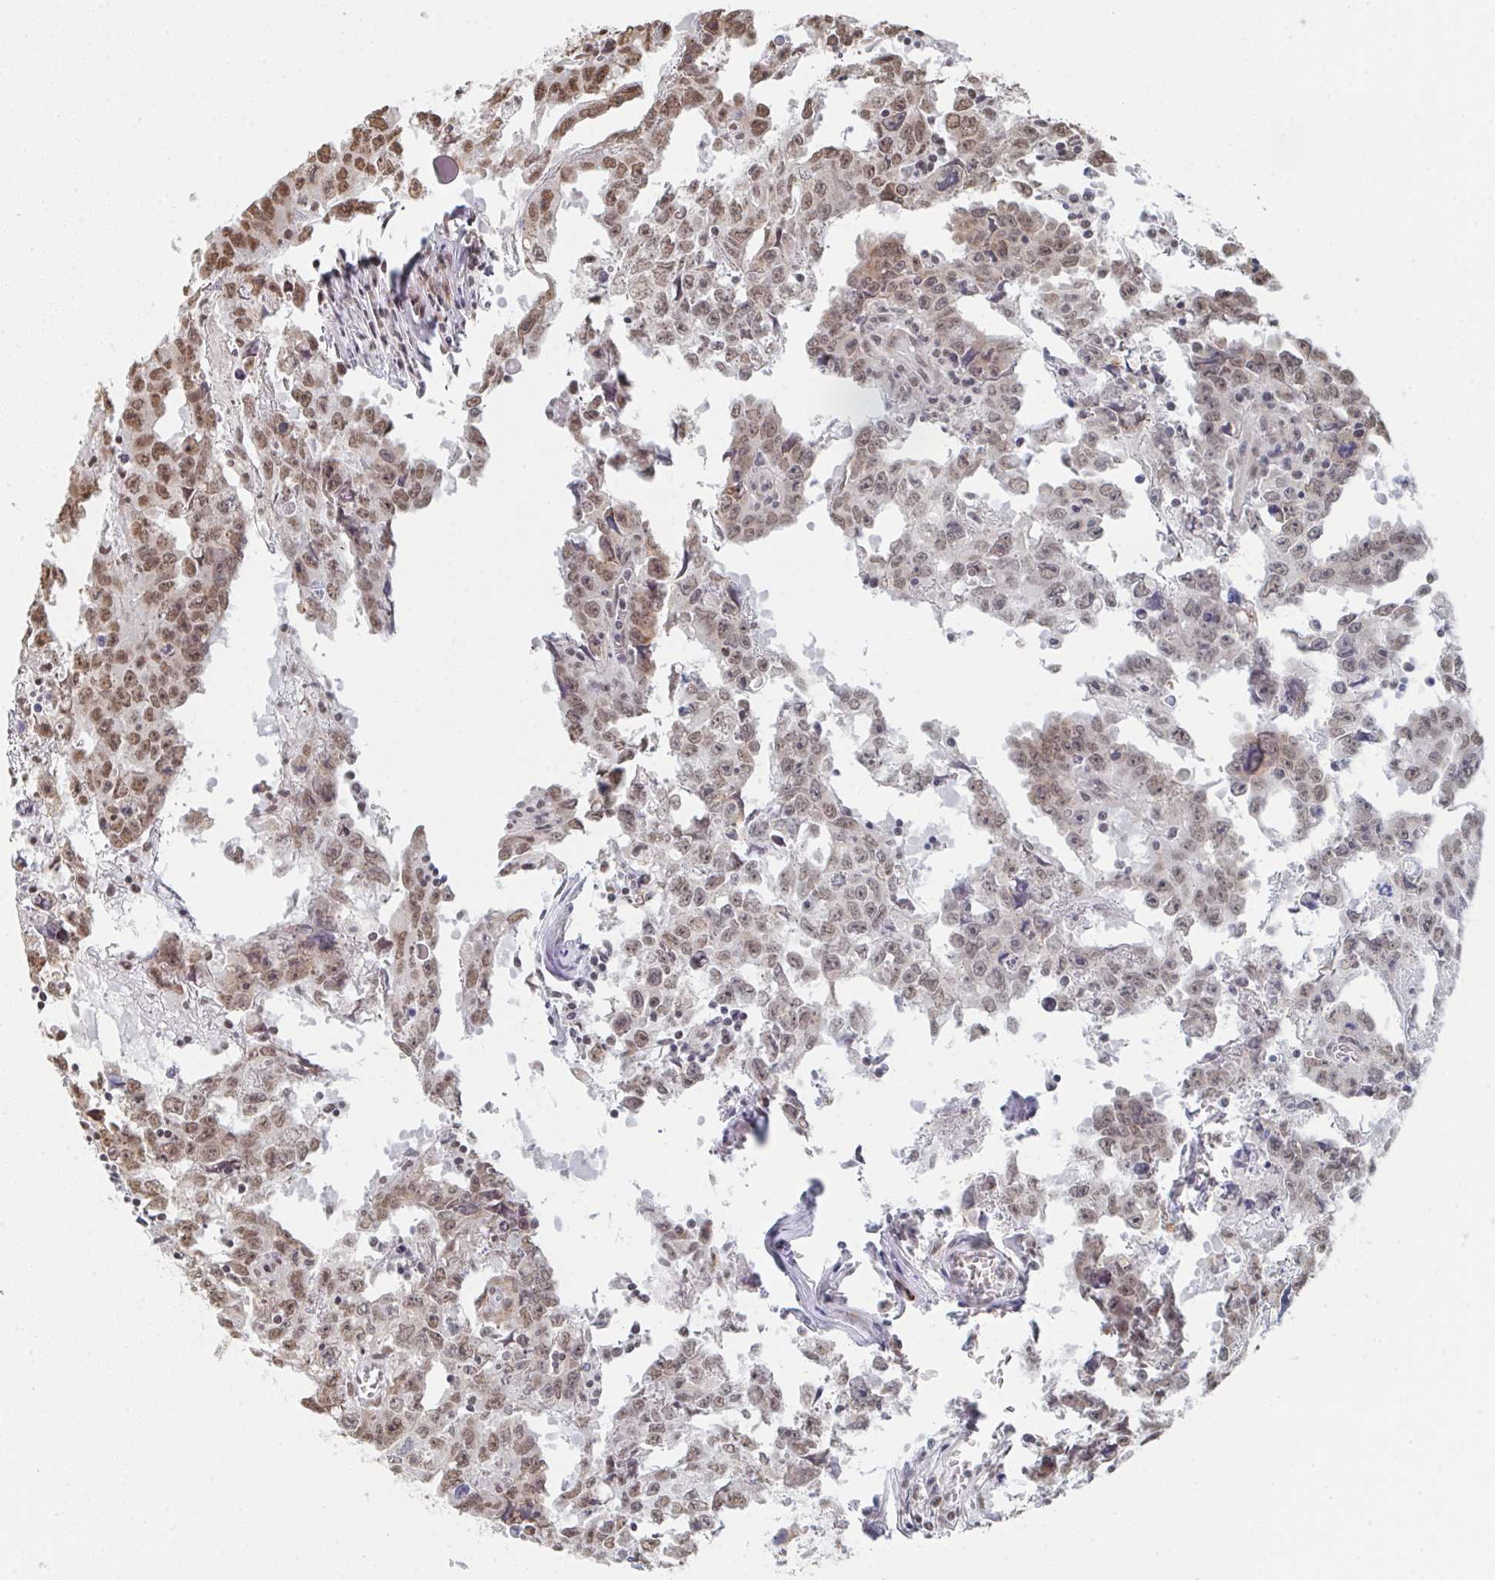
{"staining": {"intensity": "moderate", "quantity": ">75%", "location": "nuclear"}, "tissue": "testis cancer", "cell_type": "Tumor cells", "image_type": "cancer", "snomed": [{"axis": "morphology", "description": "Carcinoma, Embryonal, NOS"}, {"axis": "topography", "description": "Testis"}], "caption": "Human testis cancer stained with a protein marker reveals moderate staining in tumor cells.", "gene": "MBNL1", "patient": {"sex": "male", "age": 22}}